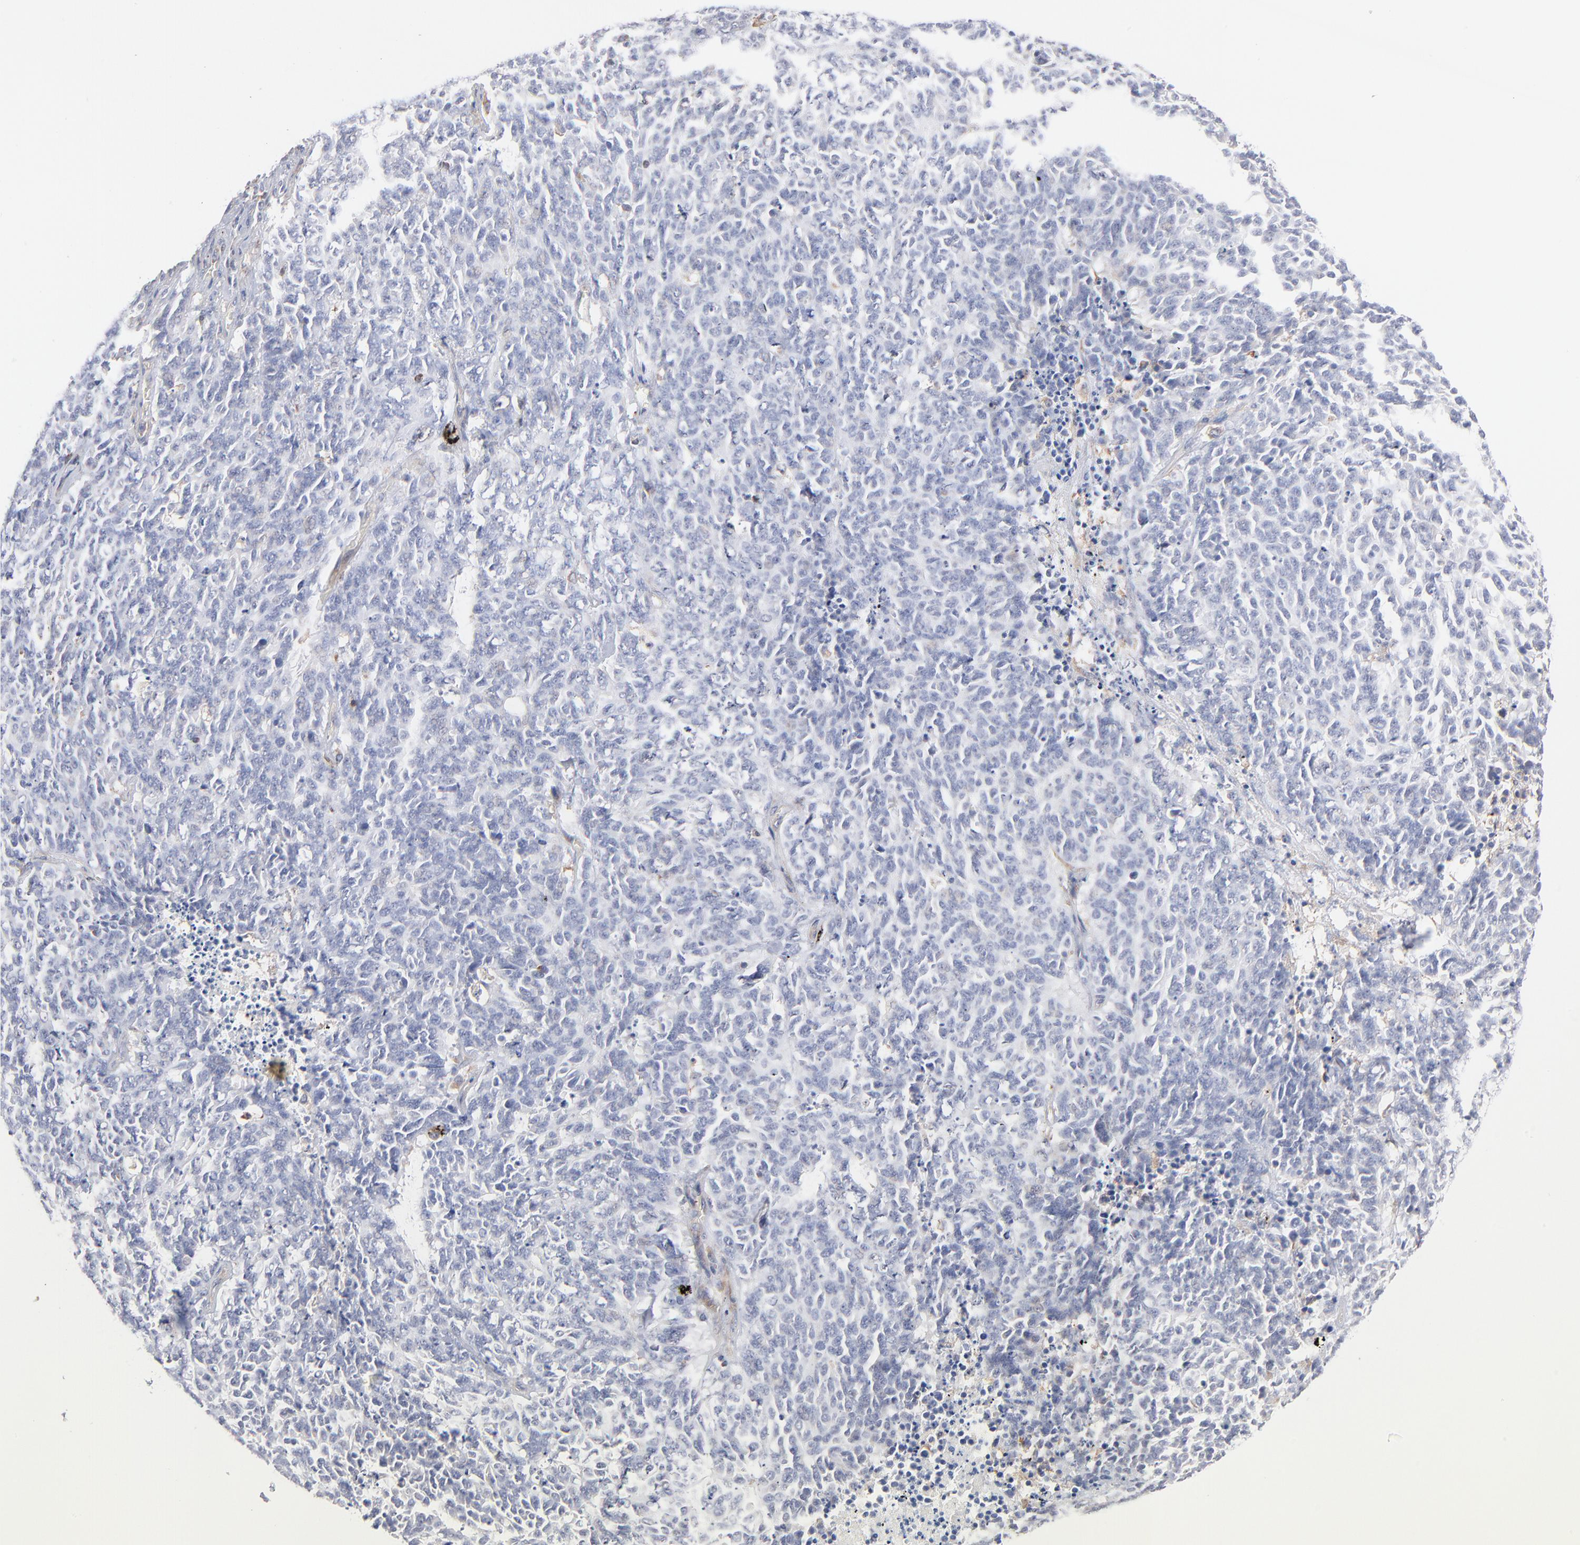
{"staining": {"intensity": "negative", "quantity": "none", "location": "none"}, "tissue": "lung cancer", "cell_type": "Tumor cells", "image_type": "cancer", "snomed": [{"axis": "morphology", "description": "Neoplasm, malignant, NOS"}, {"axis": "topography", "description": "Lung"}], "caption": "High magnification brightfield microscopy of neoplasm (malignant) (lung) stained with DAB (3,3'-diaminobenzidine) (brown) and counterstained with hematoxylin (blue): tumor cells show no significant staining.", "gene": "WIPF1", "patient": {"sex": "female", "age": 58}}